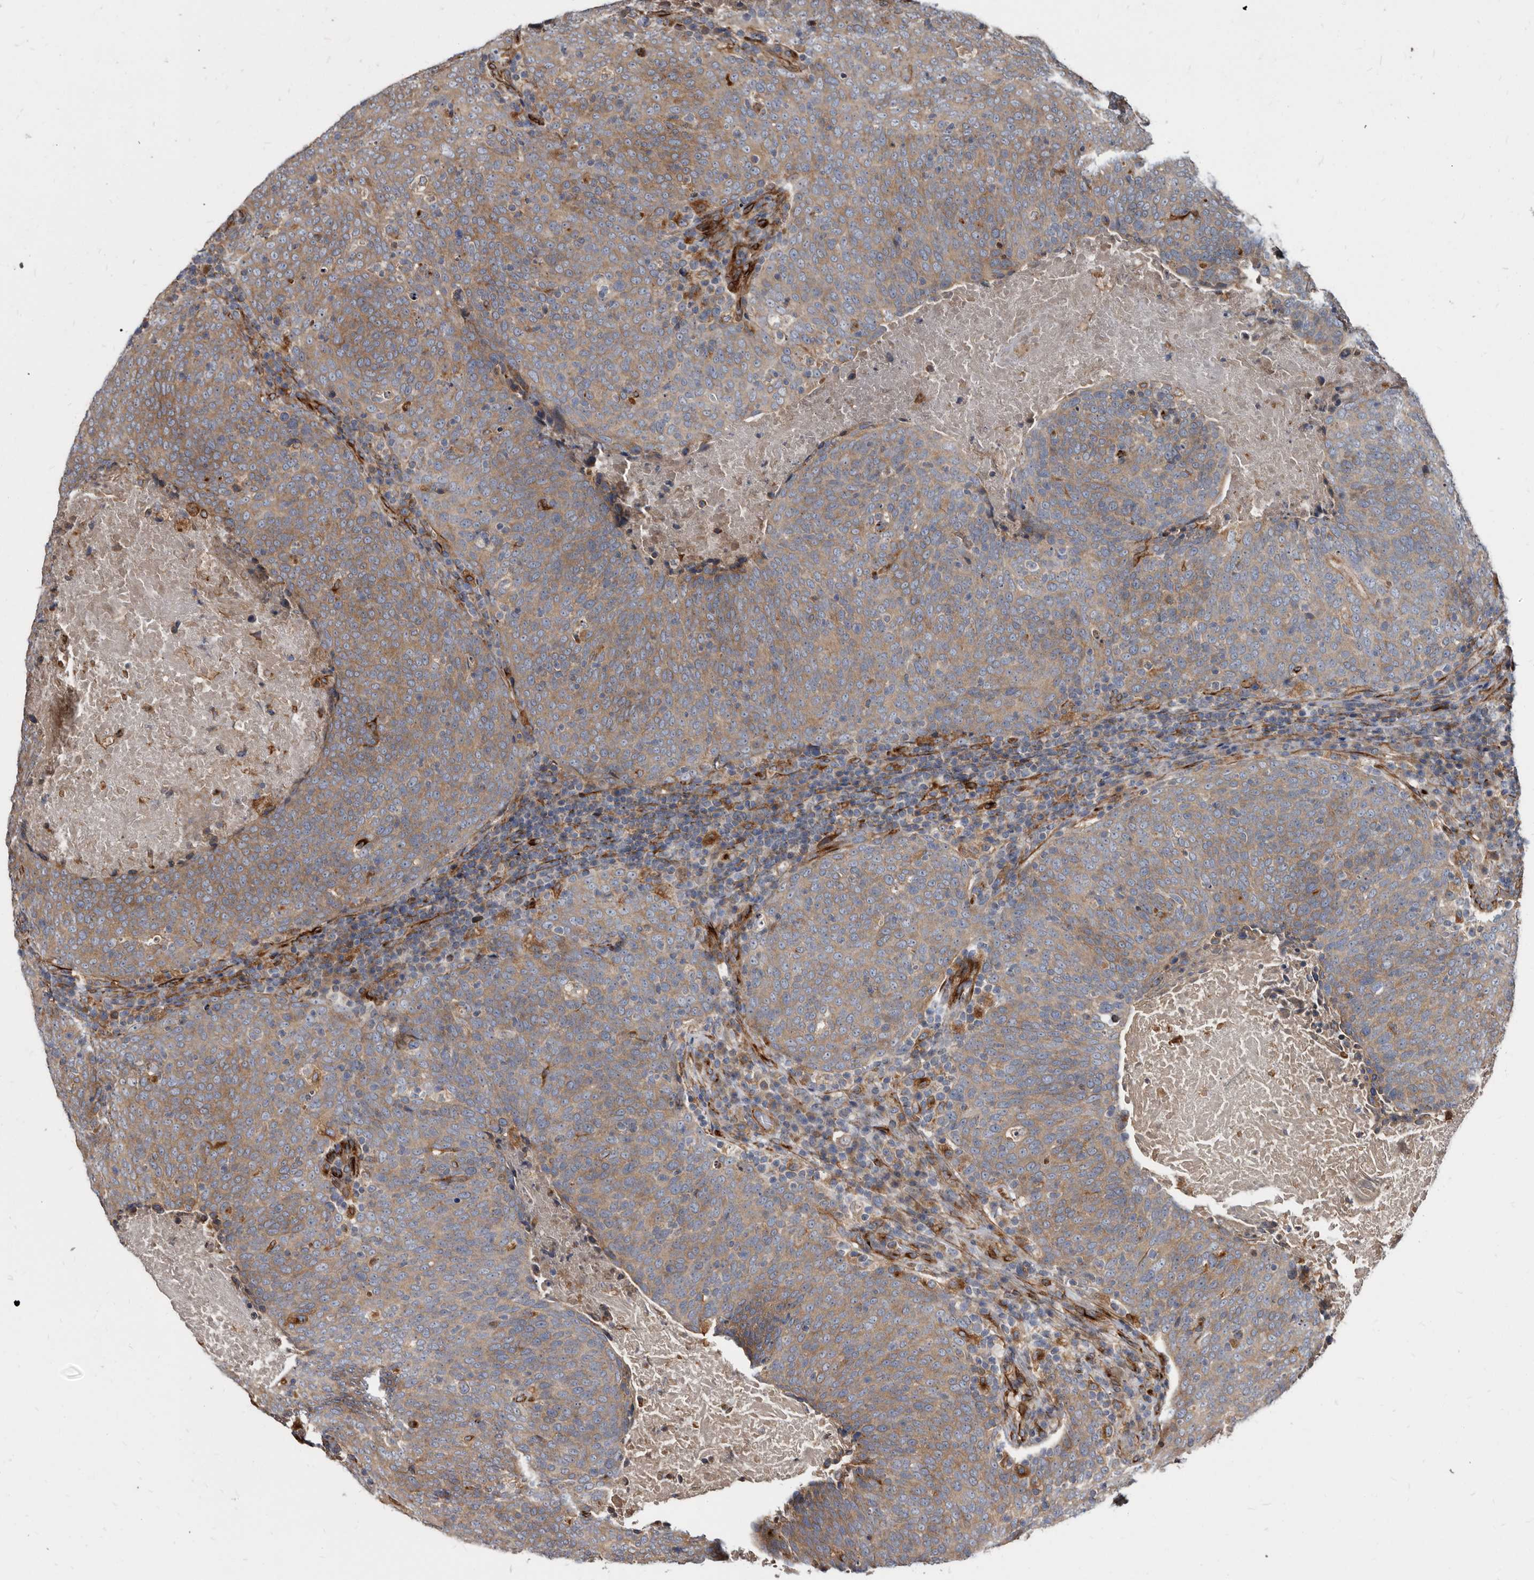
{"staining": {"intensity": "moderate", "quantity": "25%-75%", "location": "cytoplasmic/membranous"}, "tissue": "head and neck cancer", "cell_type": "Tumor cells", "image_type": "cancer", "snomed": [{"axis": "morphology", "description": "Squamous cell carcinoma, NOS"}, {"axis": "morphology", "description": "Squamous cell carcinoma, metastatic, NOS"}, {"axis": "topography", "description": "Lymph node"}, {"axis": "topography", "description": "Head-Neck"}], "caption": "Protein staining of head and neck cancer tissue reveals moderate cytoplasmic/membranous staining in approximately 25%-75% of tumor cells.", "gene": "KCTD20", "patient": {"sex": "male", "age": 62}}